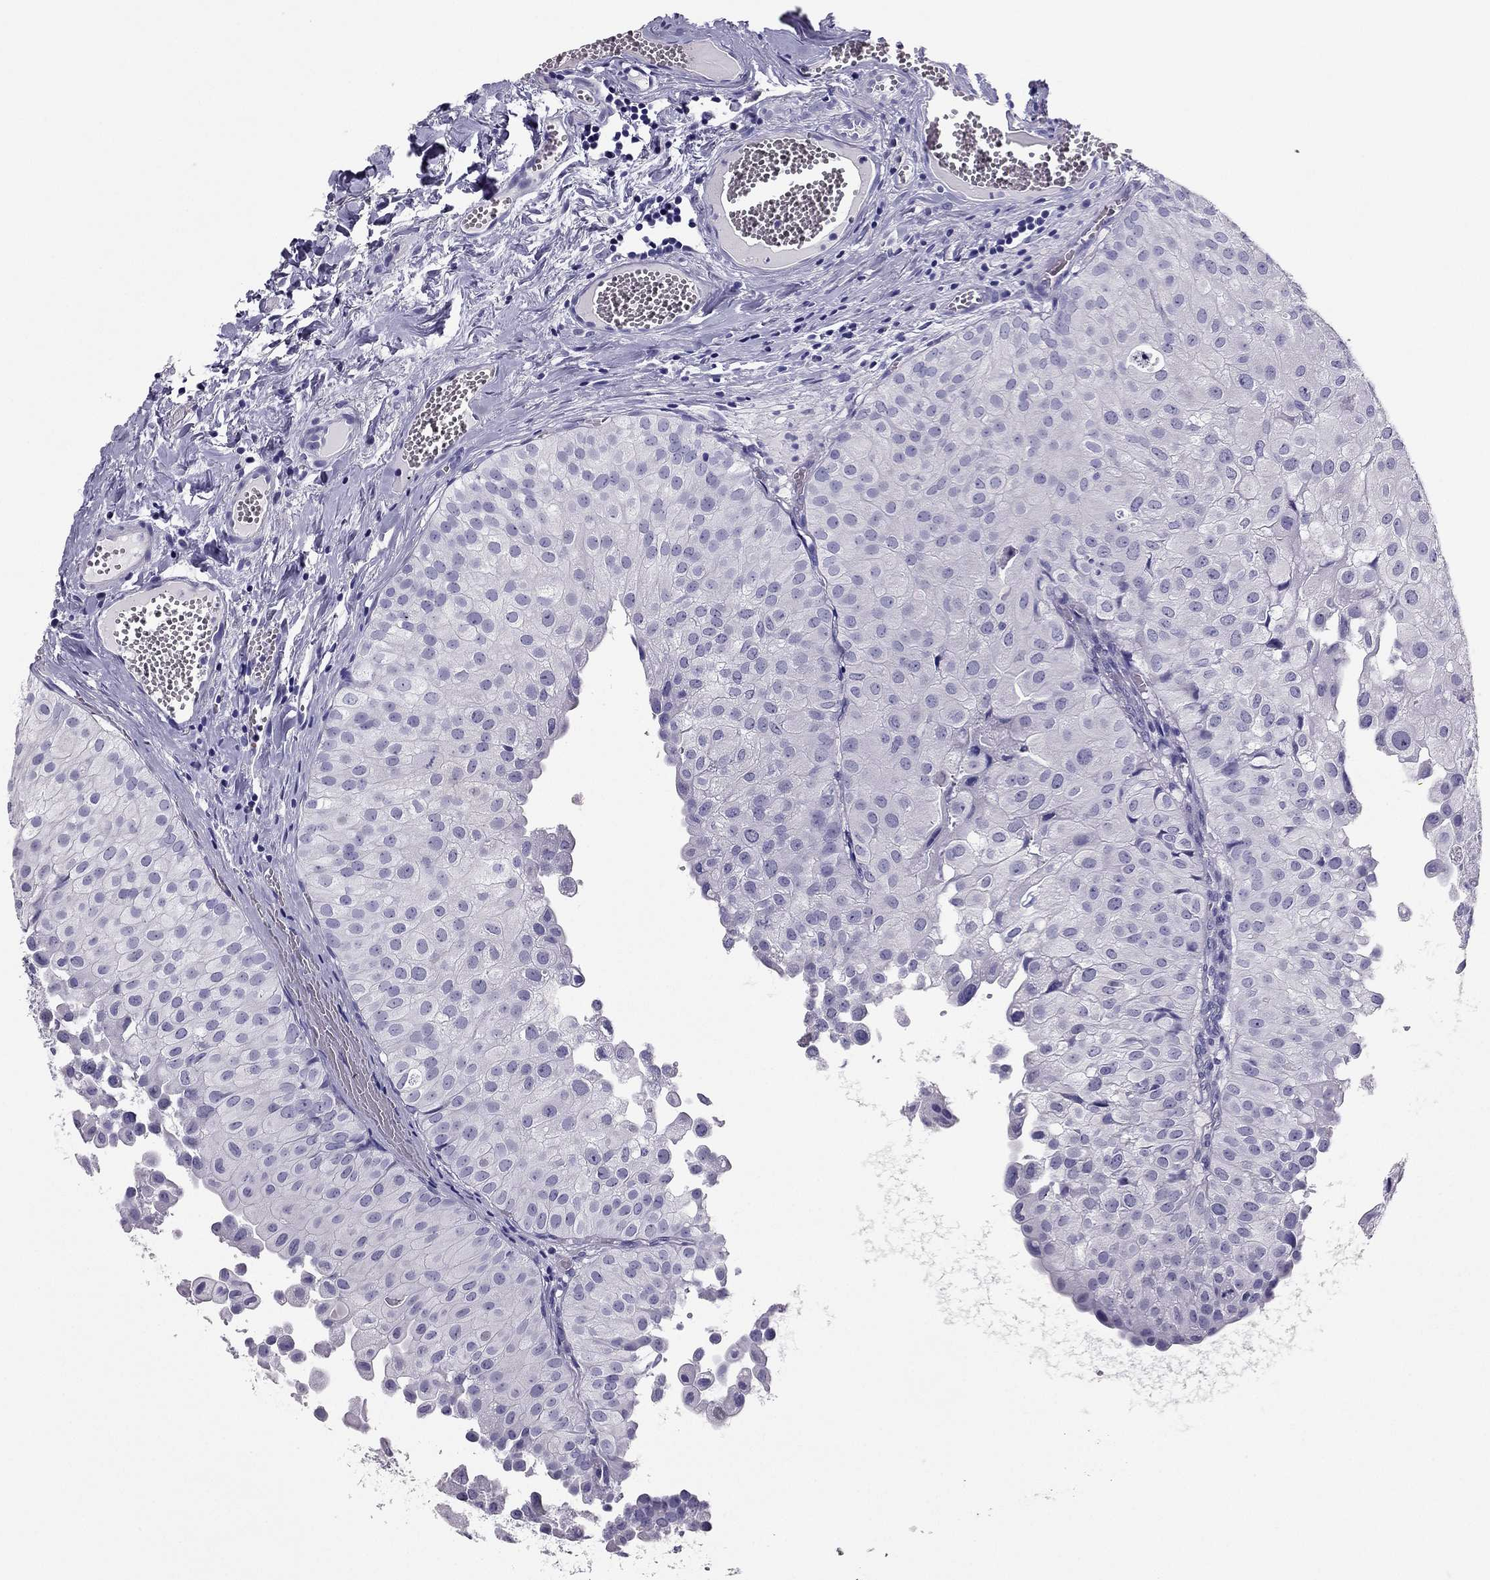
{"staining": {"intensity": "negative", "quantity": "none", "location": "none"}, "tissue": "urothelial cancer", "cell_type": "Tumor cells", "image_type": "cancer", "snomed": [{"axis": "morphology", "description": "Urothelial carcinoma, Low grade"}, {"axis": "topography", "description": "Urinary bladder"}], "caption": "This histopathology image is of urothelial carcinoma (low-grade) stained with immunohistochemistry (IHC) to label a protein in brown with the nuclei are counter-stained blue. There is no staining in tumor cells. Brightfield microscopy of IHC stained with DAB (brown) and hematoxylin (blue), captured at high magnification.", "gene": "PDE6A", "patient": {"sex": "female", "age": 78}}